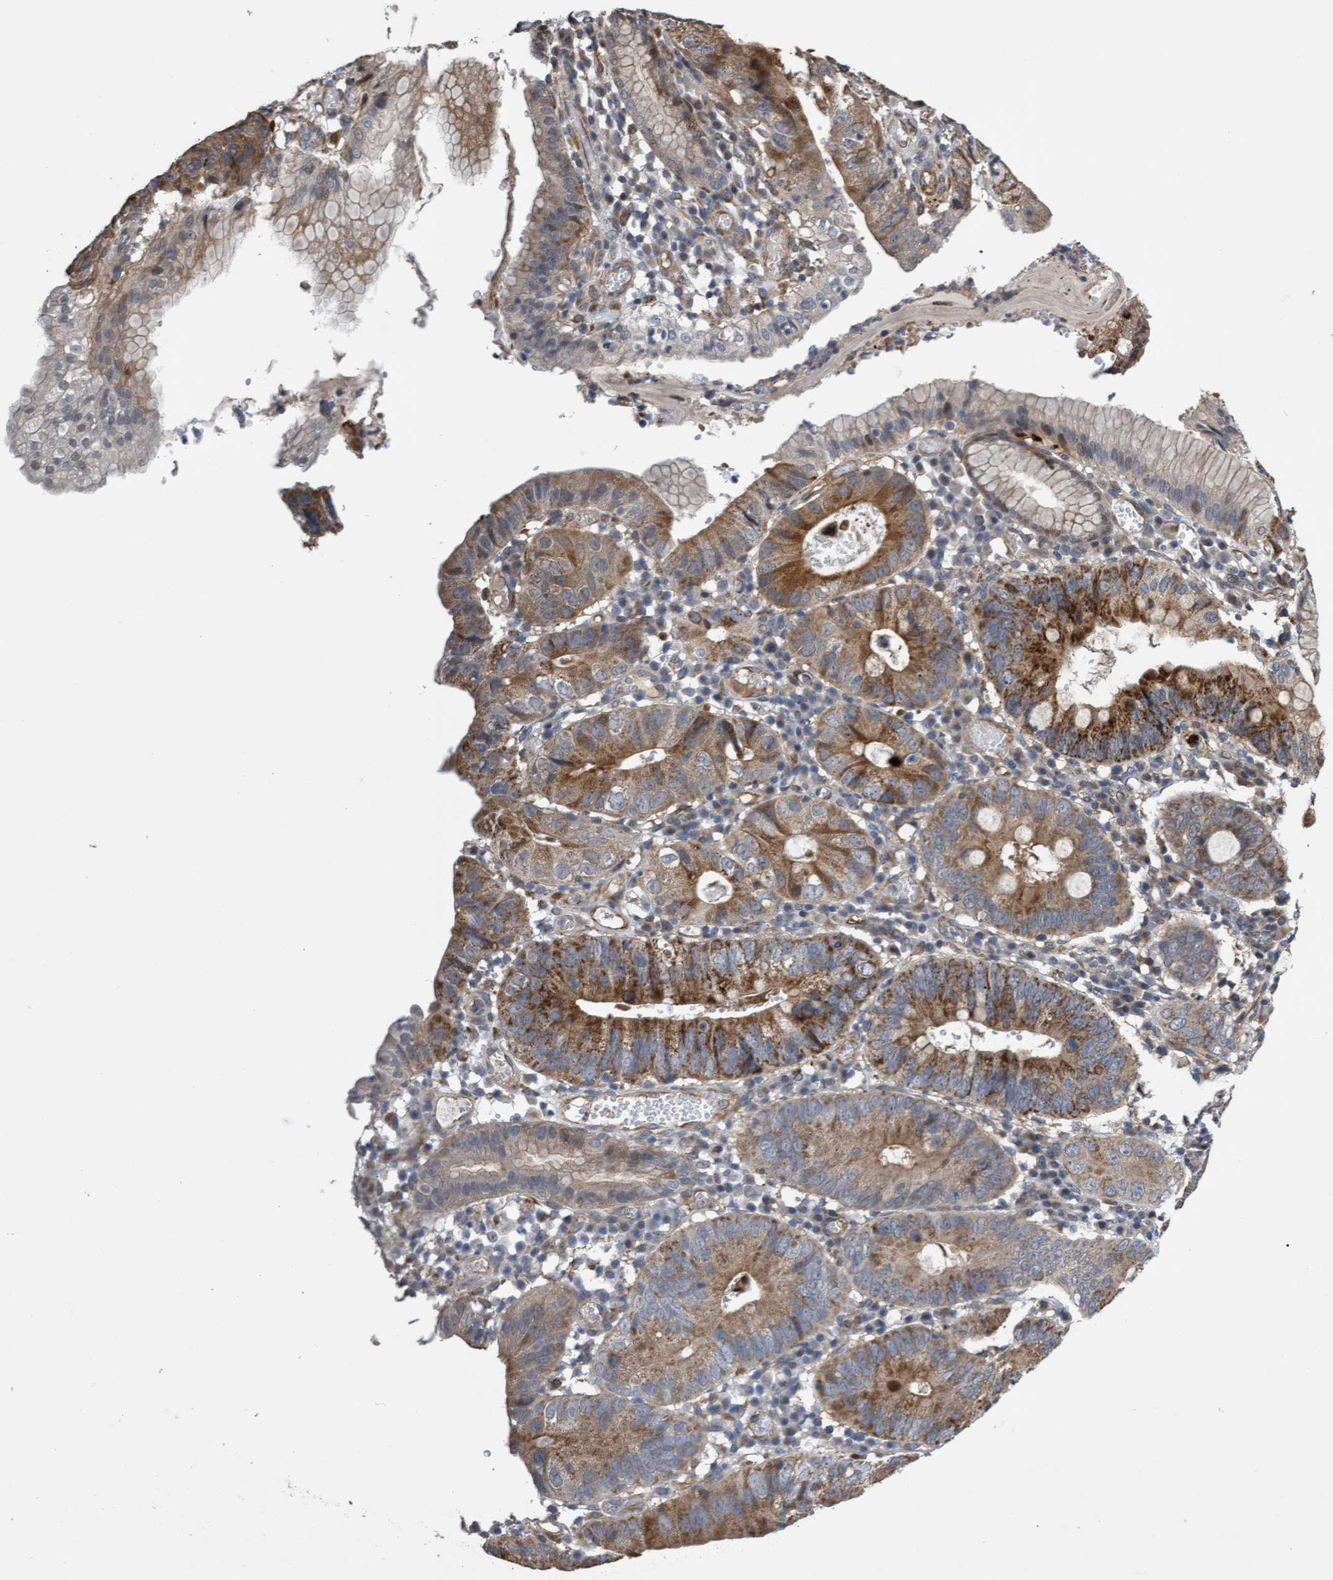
{"staining": {"intensity": "moderate", "quantity": ">75%", "location": "cytoplasmic/membranous"}, "tissue": "stomach cancer", "cell_type": "Tumor cells", "image_type": "cancer", "snomed": [{"axis": "morphology", "description": "Adenocarcinoma, NOS"}, {"axis": "topography", "description": "Stomach"}], "caption": "An image of human stomach cancer (adenocarcinoma) stained for a protein reveals moderate cytoplasmic/membranous brown staining in tumor cells.", "gene": "ITFG1", "patient": {"sex": "male", "age": 59}}